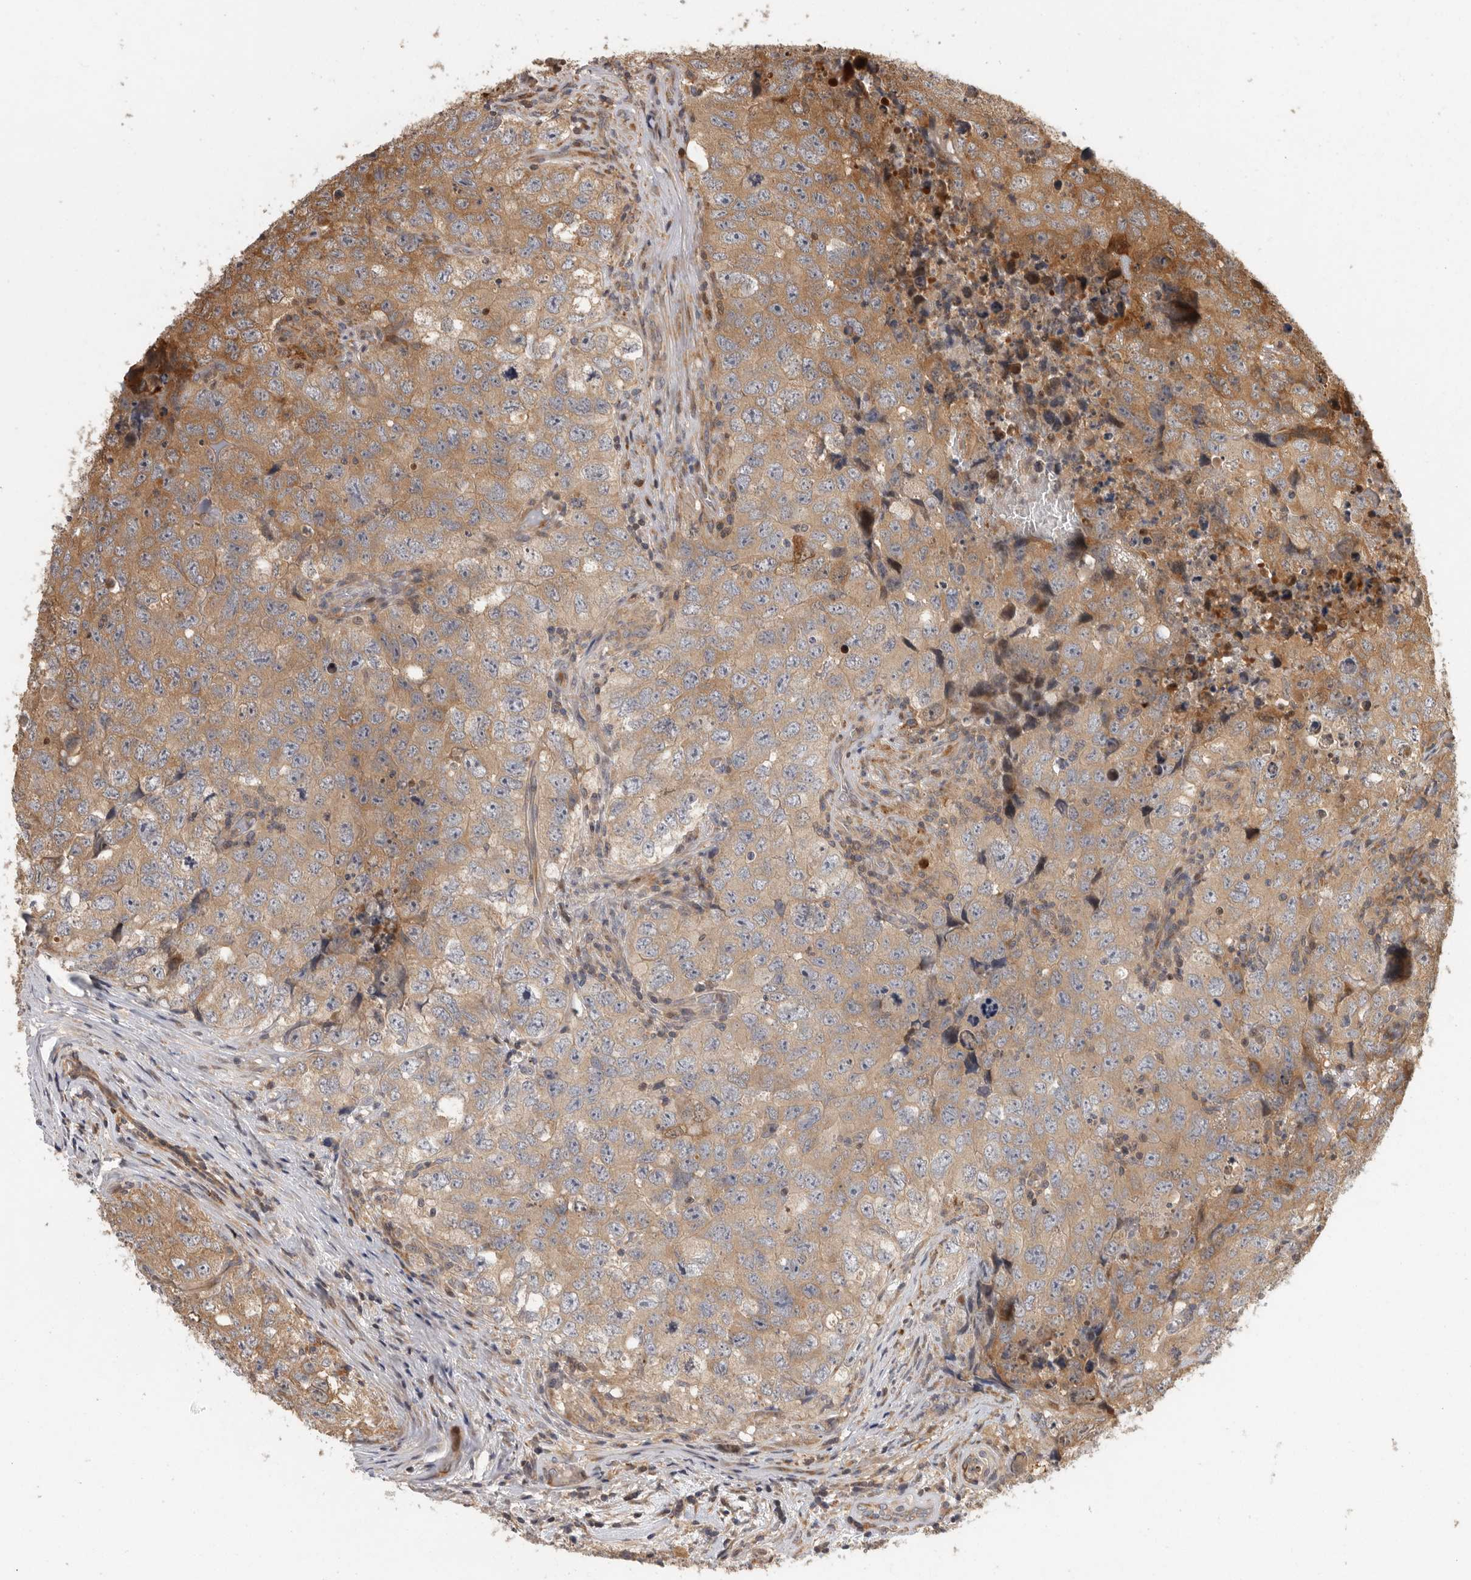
{"staining": {"intensity": "moderate", "quantity": ">75%", "location": "cytoplasmic/membranous"}, "tissue": "testis cancer", "cell_type": "Tumor cells", "image_type": "cancer", "snomed": [{"axis": "morphology", "description": "Seminoma, NOS"}, {"axis": "morphology", "description": "Carcinoma, Embryonal, NOS"}, {"axis": "topography", "description": "Testis"}], "caption": "High-magnification brightfield microscopy of embryonal carcinoma (testis) stained with DAB (brown) and counterstained with hematoxylin (blue). tumor cells exhibit moderate cytoplasmic/membranous expression is identified in approximately>75% of cells. The staining was performed using DAB to visualize the protein expression in brown, while the nuclei were stained in blue with hematoxylin (Magnification: 20x).", "gene": "SWT1", "patient": {"sex": "male", "age": 43}}